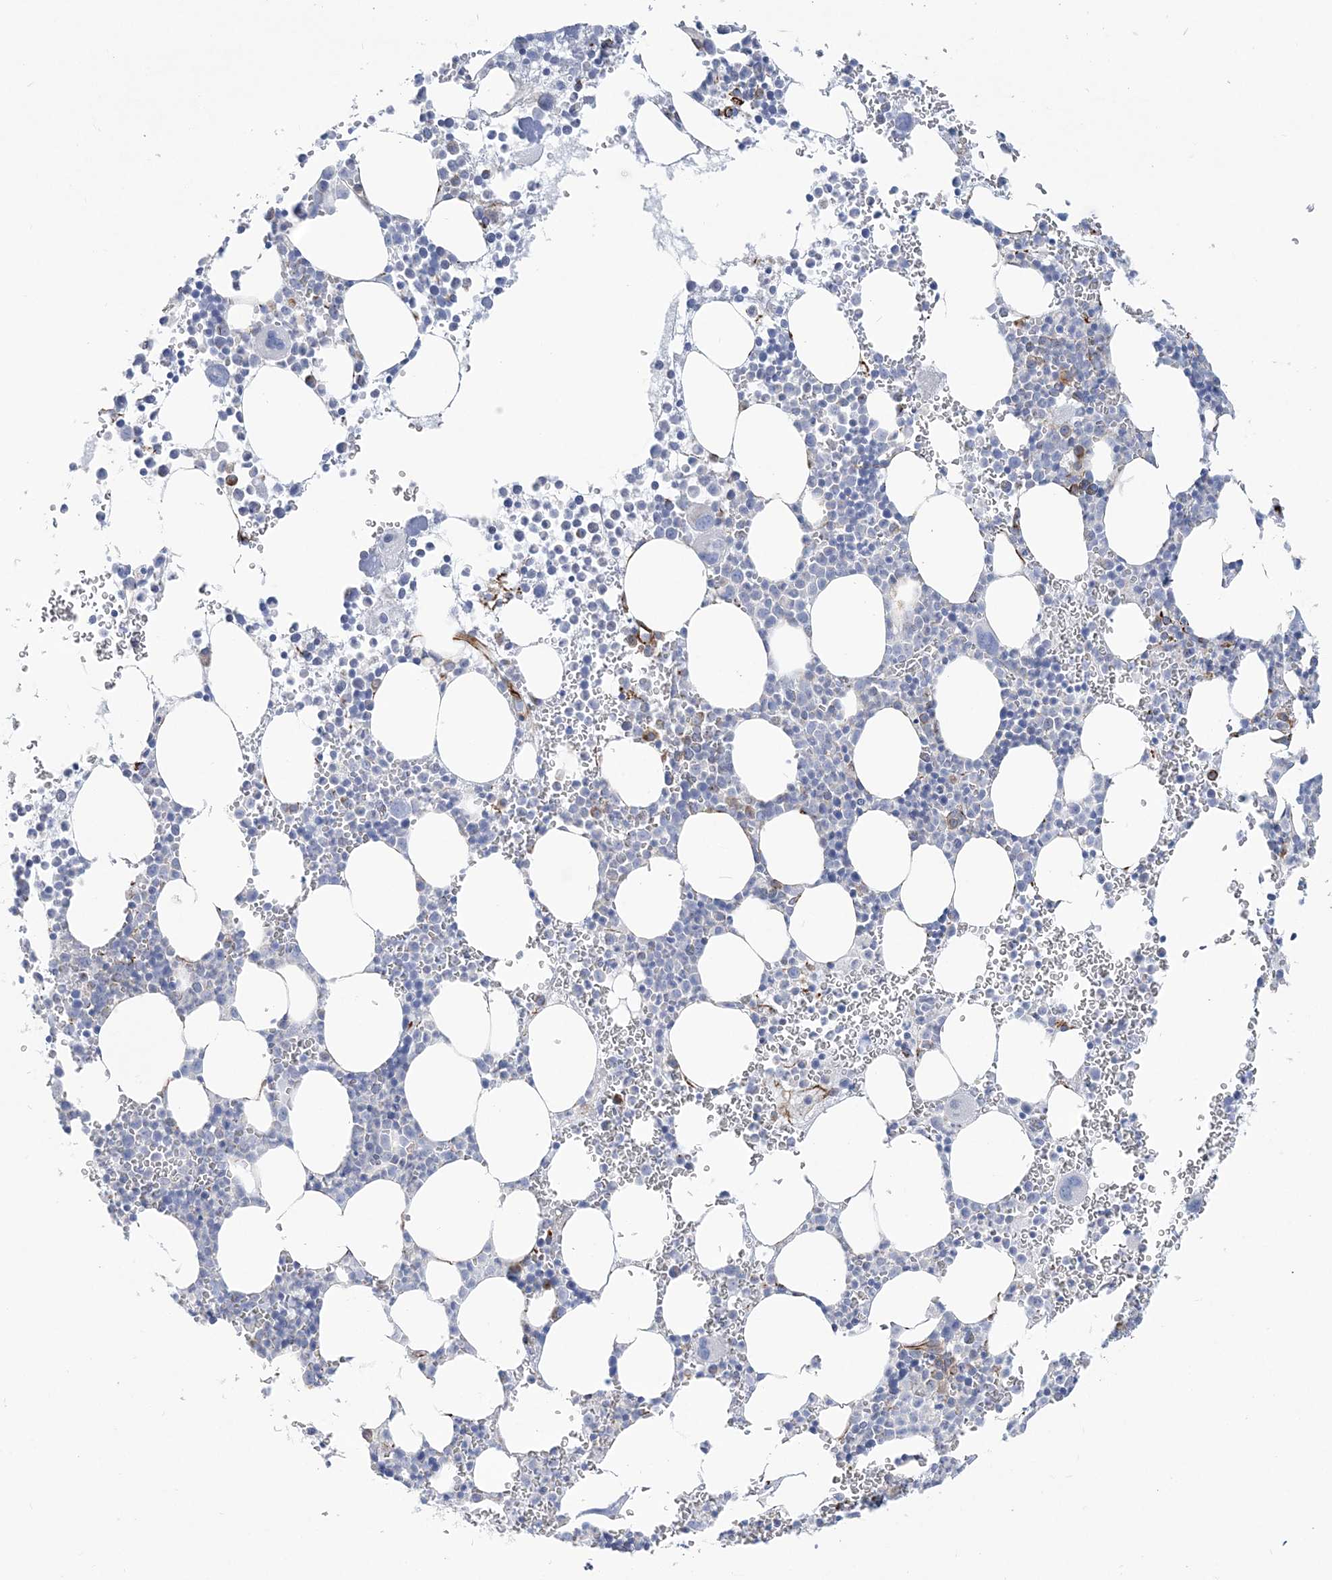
{"staining": {"intensity": "weak", "quantity": "<25%", "location": "cytoplasmic/membranous"}, "tissue": "bone marrow", "cell_type": "Hematopoietic cells", "image_type": "normal", "snomed": [{"axis": "morphology", "description": "Normal tissue, NOS"}, {"axis": "topography", "description": "Bone marrow"}], "caption": "The immunohistochemistry micrograph has no significant positivity in hematopoietic cells of bone marrow.", "gene": "PPIL6", "patient": {"sex": "female", "age": 78}}